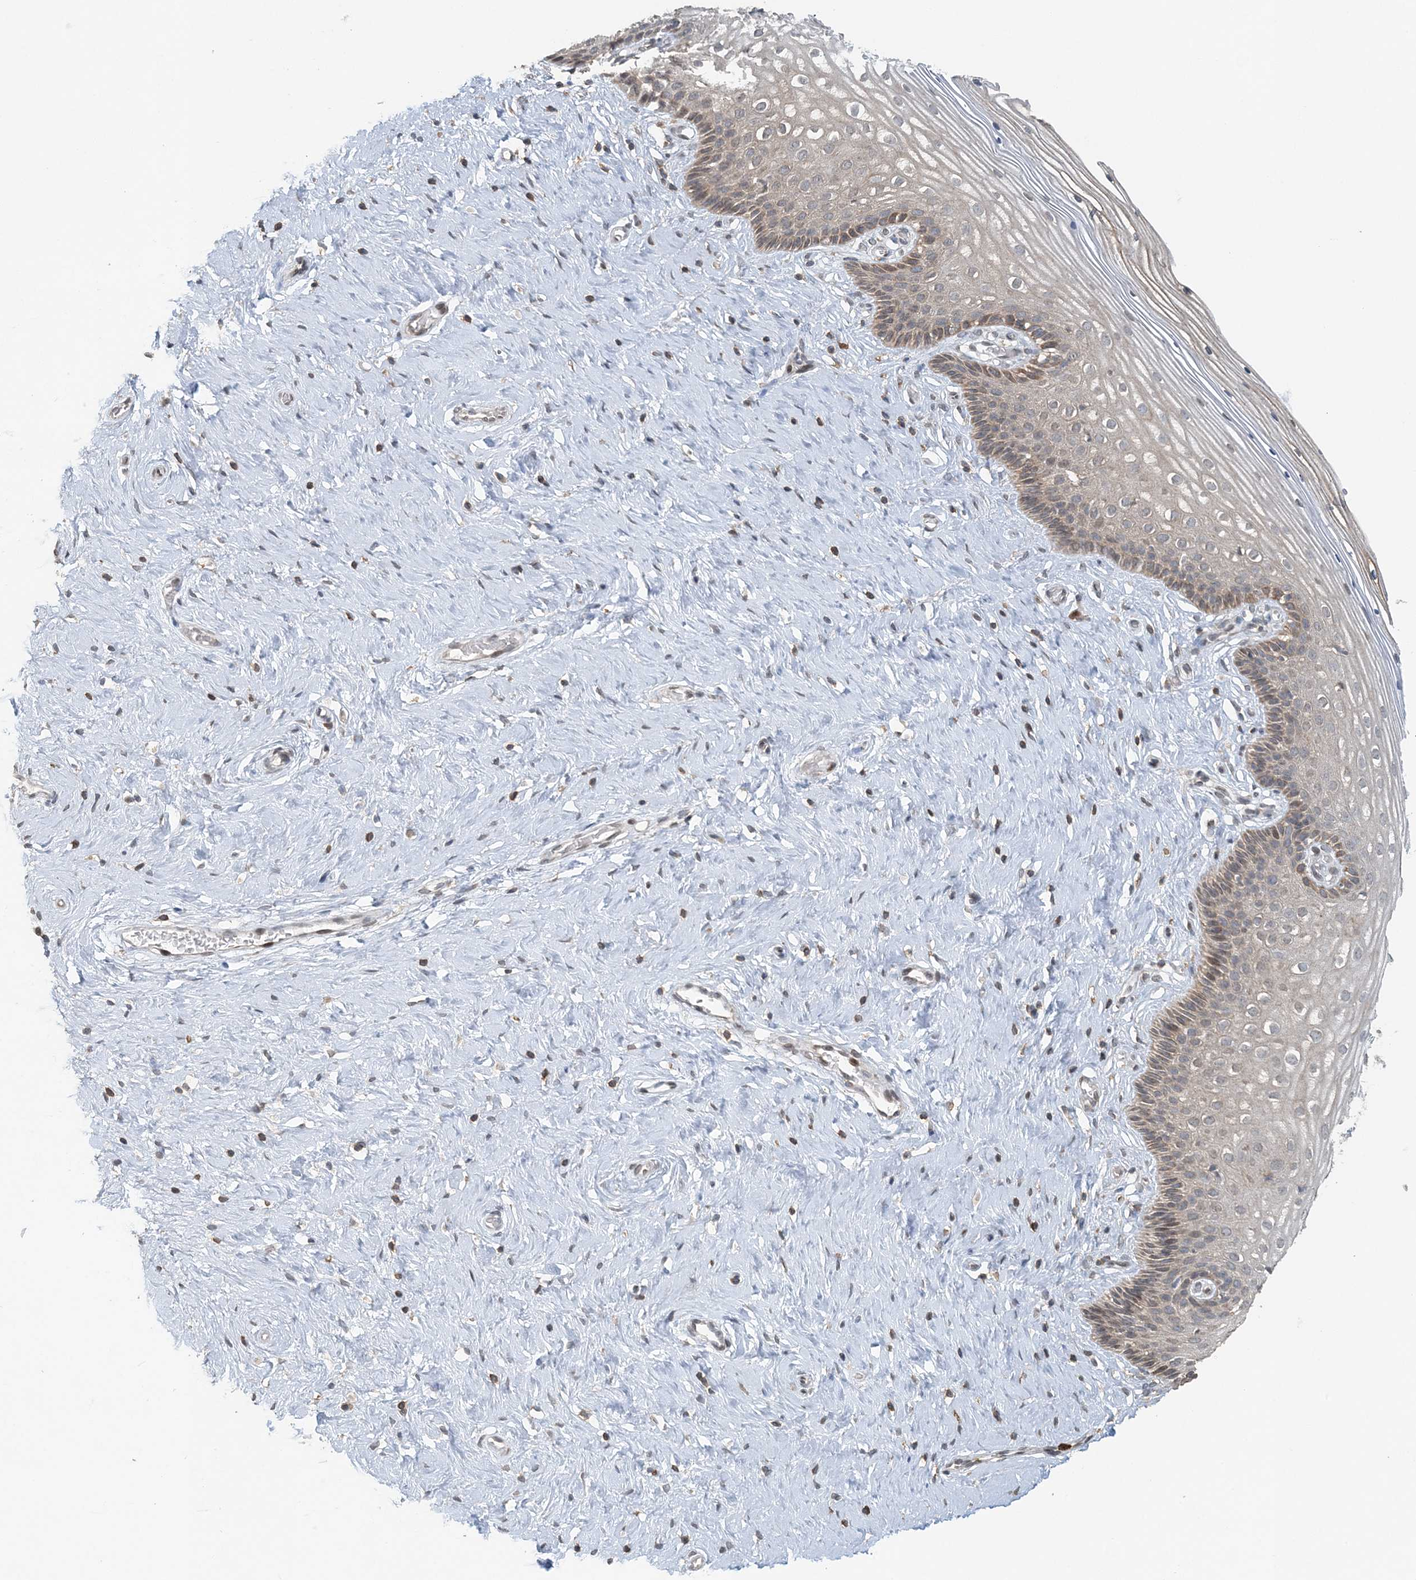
{"staining": {"intensity": "negative", "quantity": "none", "location": "none"}, "tissue": "cervix", "cell_type": "Glandular cells", "image_type": "normal", "snomed": [{"axis": "morphology", "description": "Normal tissue, NOS"}, {"axis": "topography", "description": "Cervix"}], "caption": "Glandular cells are negative for brown protein staining in unremarkable cervix.", "gene": "FAM110A", "patient": {"sex": "female", "age": 33}}